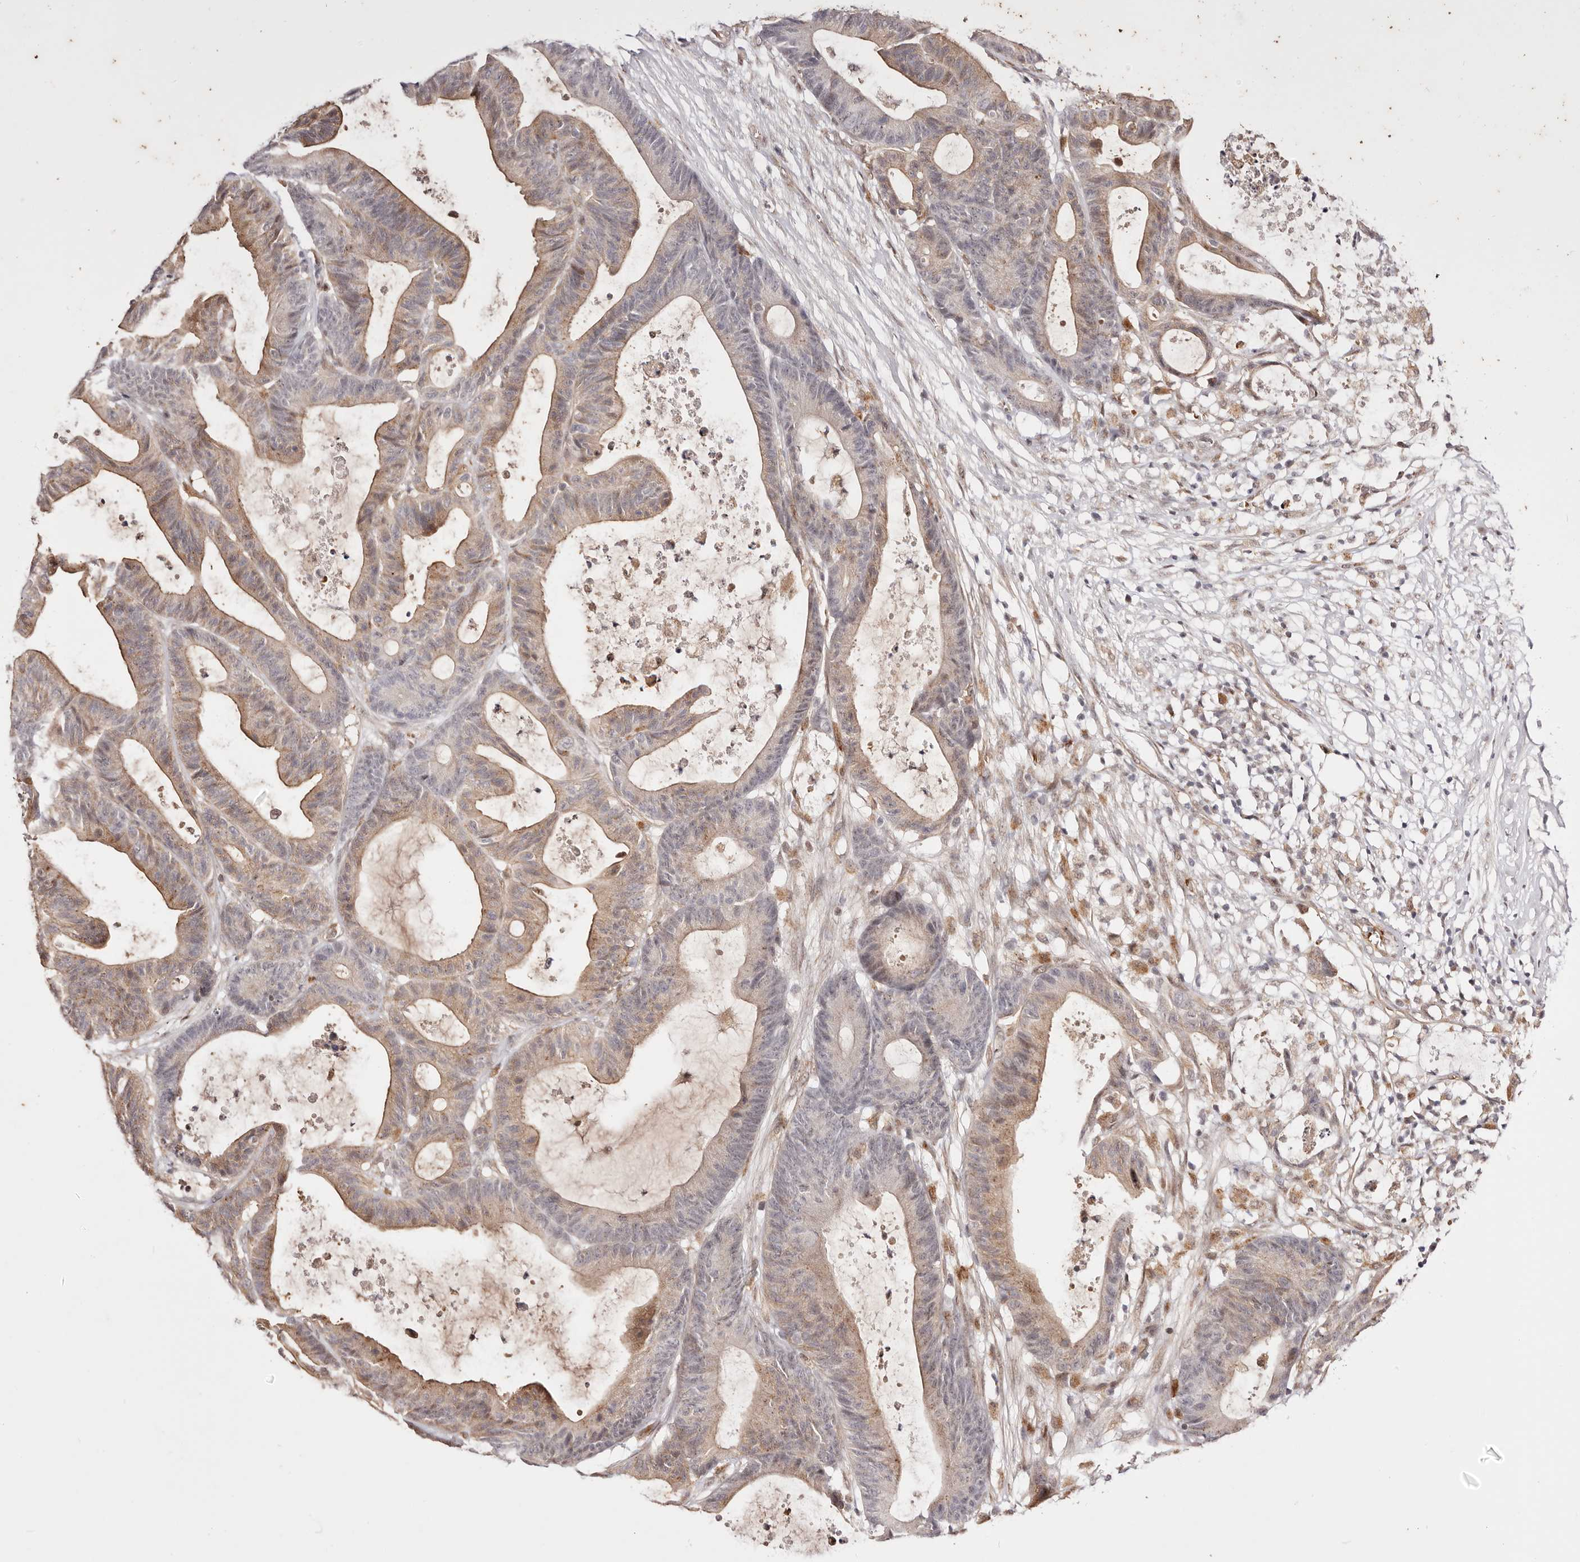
{"staining": {"intensity": "moderate", "quantity": "25%-75%", "location": "cytoplasmic/membranous"}, "tissue": "colorectal cancer", "cell_type": "Tumor cells", "image_type": "cancer", "snomed": [{"axis": "morphology", "description": "Adenocarcinoma, NOS"}, {"axis": "topography", "description": "Colon"}], "caption": "A brown stain highlights moderate cytoplasmic/membranous staining of a protein in human colorectal cancer tumor cells. (DAB = brown stain, brightfield microscopy at high magnification).", "gene": "WRN", "patient": {"sex": "female", "age": 84}}